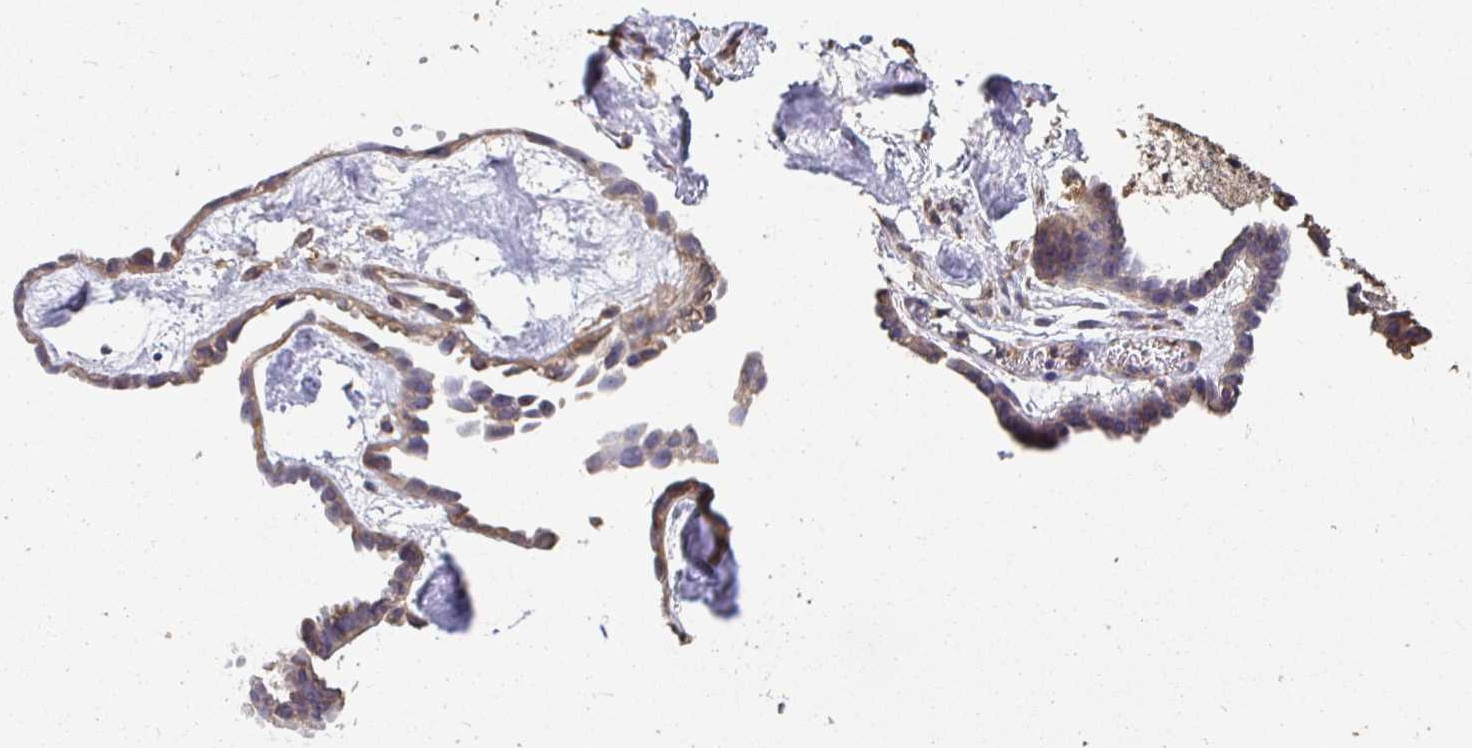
{"staining": {"intensity": "weak", "quantity": "25%-75%", "location": "cytoplasmic/membranous"}, "tissue": "ovarian cancer", "cell_type": "Tumor cells", "image_type": "cancer", "snomed": [{"axis": "morphology", "description": "Cystadenocarcinoma, serous, NOS"}, {"axis": "topography", "description": "Ovary"}], "caption": "About 25%-75% of tumor cells in ovarian cancer (serous cystadenocarcinoma) display weak cytoplasmic/membranous protein staining as visualized by brown immunohistochemical staining.", "gene": "MAPK8IP3", "patient": {"sex": "female", "age": 69}}